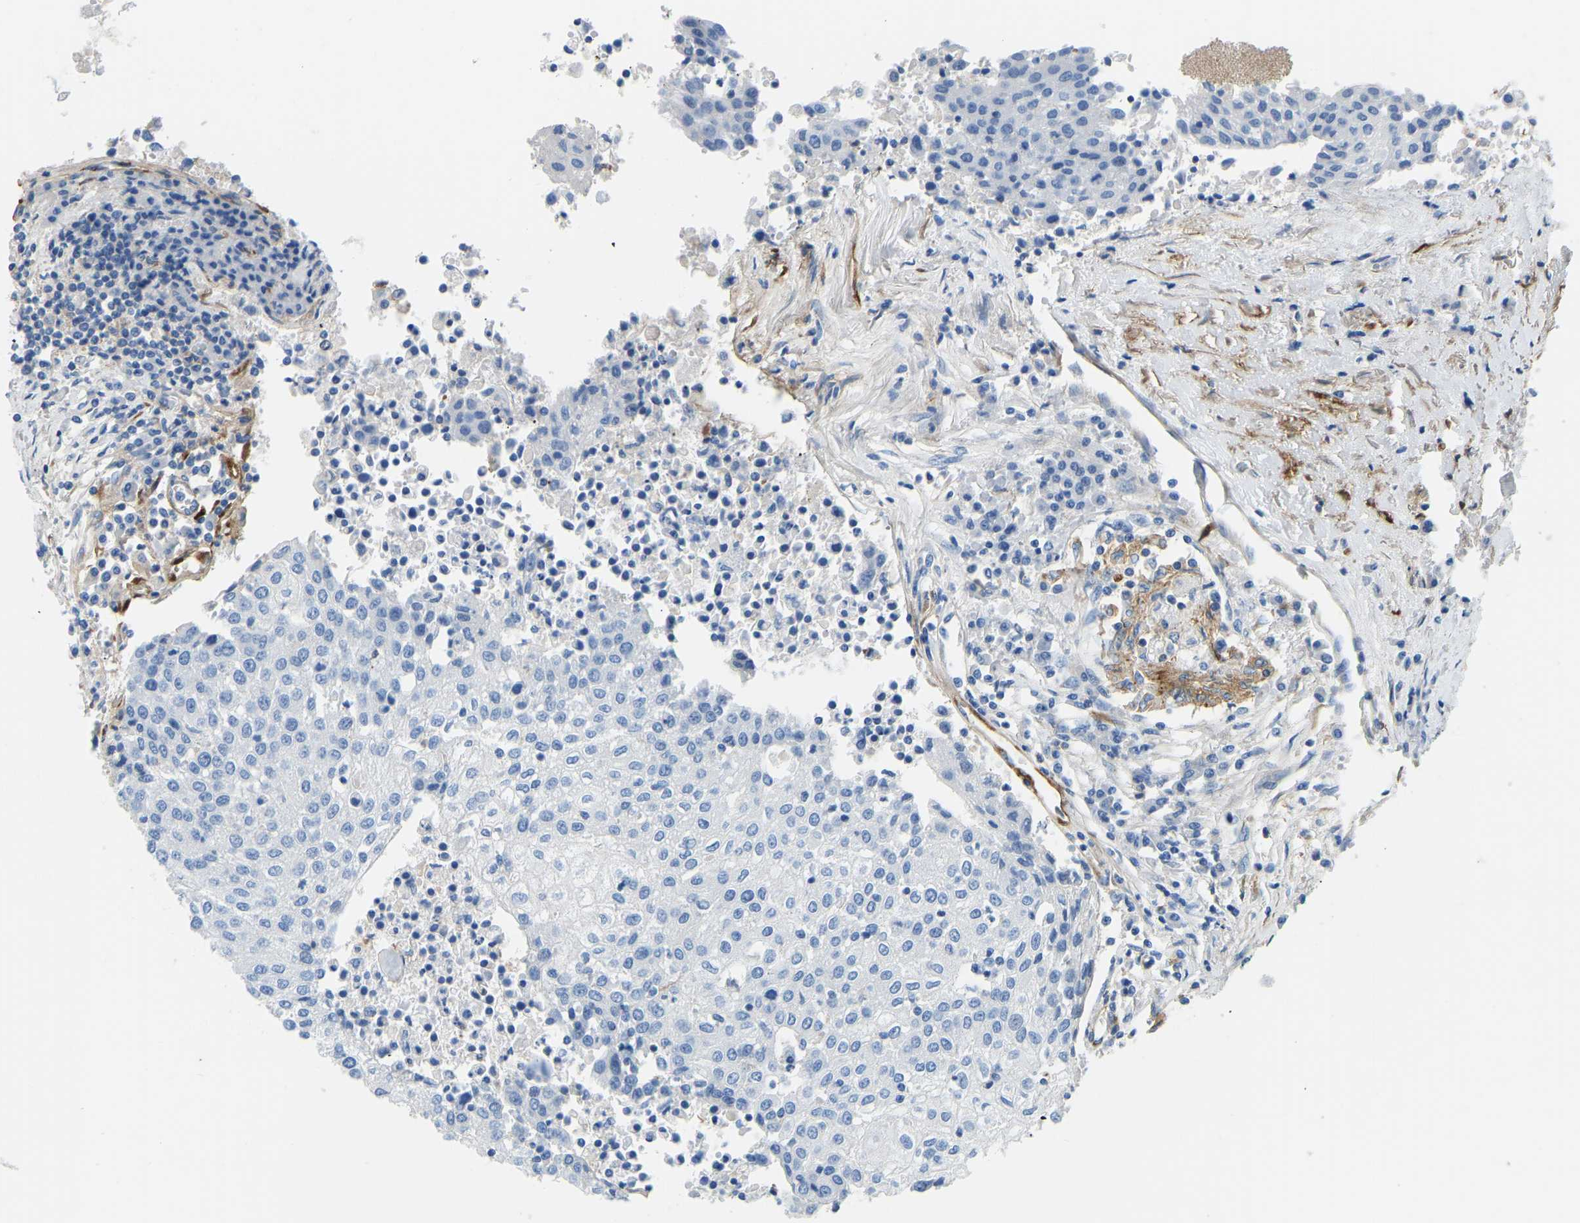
{"staining": {"intensity": "negative", "quantity": "none", "location": "none"}, "tissue": "urothelial cancer", "cell_type": "Tumor cells", "image_type": "cancer", "snomed": [{"axis": "morphology", "description": "Urothelial carcinoma, High grade"}, {"axis": "topography", "description": "Urinary bladder"}], "caption": "DAB (3,3'-diaminobenzidine) immunohistochemical staining of human urothelial cancer reveals no significant positivity in tumor cells. Brightfield microscopy of IHC stained with DAB (3,3'-diaminobenzidine) (brown) and hematoxylin (blue), captured at high magnification.", "gene": "COL15A1", "patient": {"sex": "female", "age": 85}}